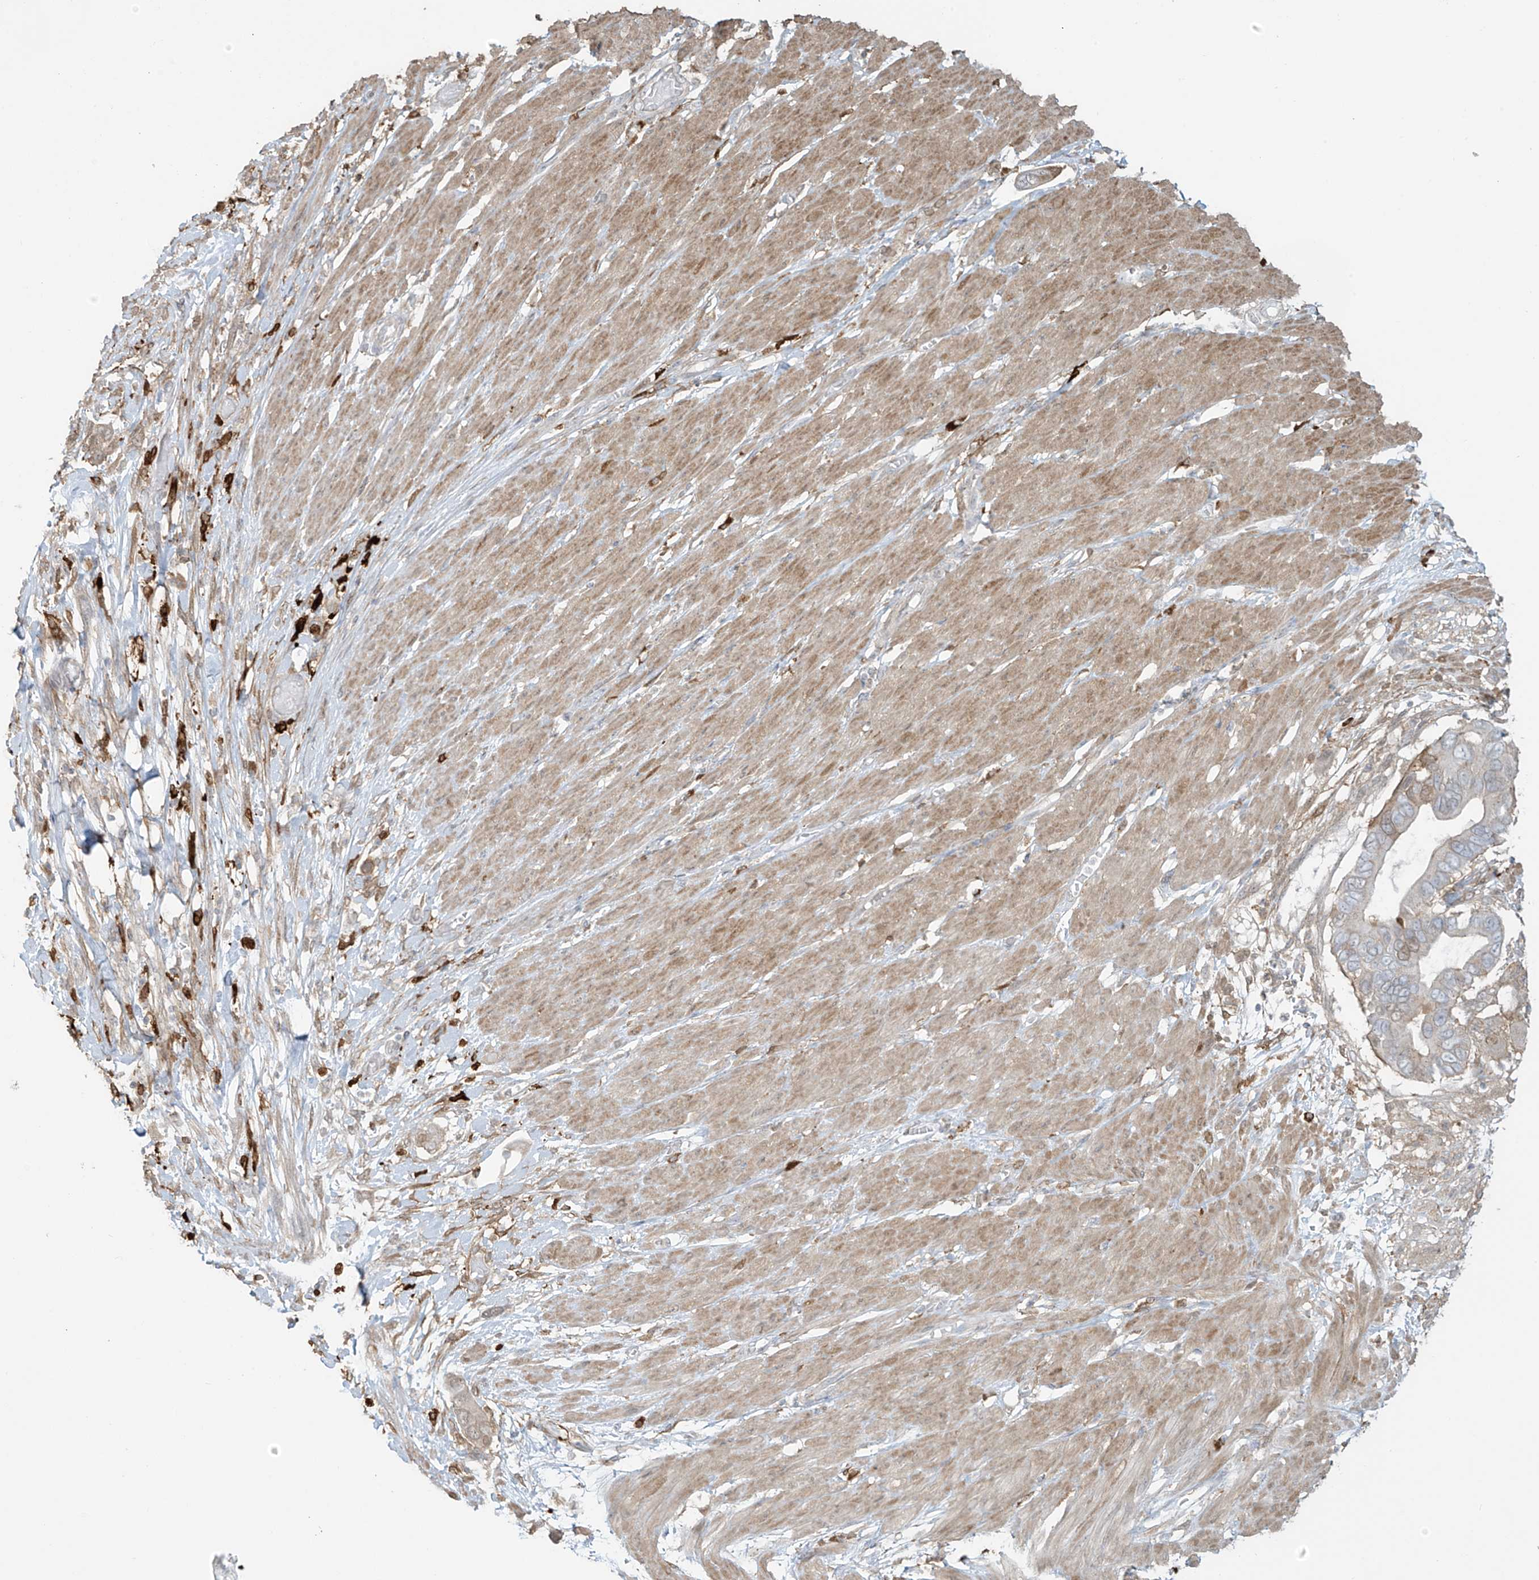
{"staining": {"intensity": "weak", "quantity": "<25%", "location": "cytoplasmic/membranous"}, "tissue": "pancreatic cancer", "cell_type": "Tumor cells", "image_type": "cancer", "snomed": [{"axis": "morphology", "description": "Adenocarcinoma, NOS"}, {"axis": "topography", "description": "Pancreas"}], "caption": "A photomicrograph of human pancreatic cancer is negative for staining in tumor cells.", "gene": "TAGAP", "patient": {"sex": "male", "age": 68}}